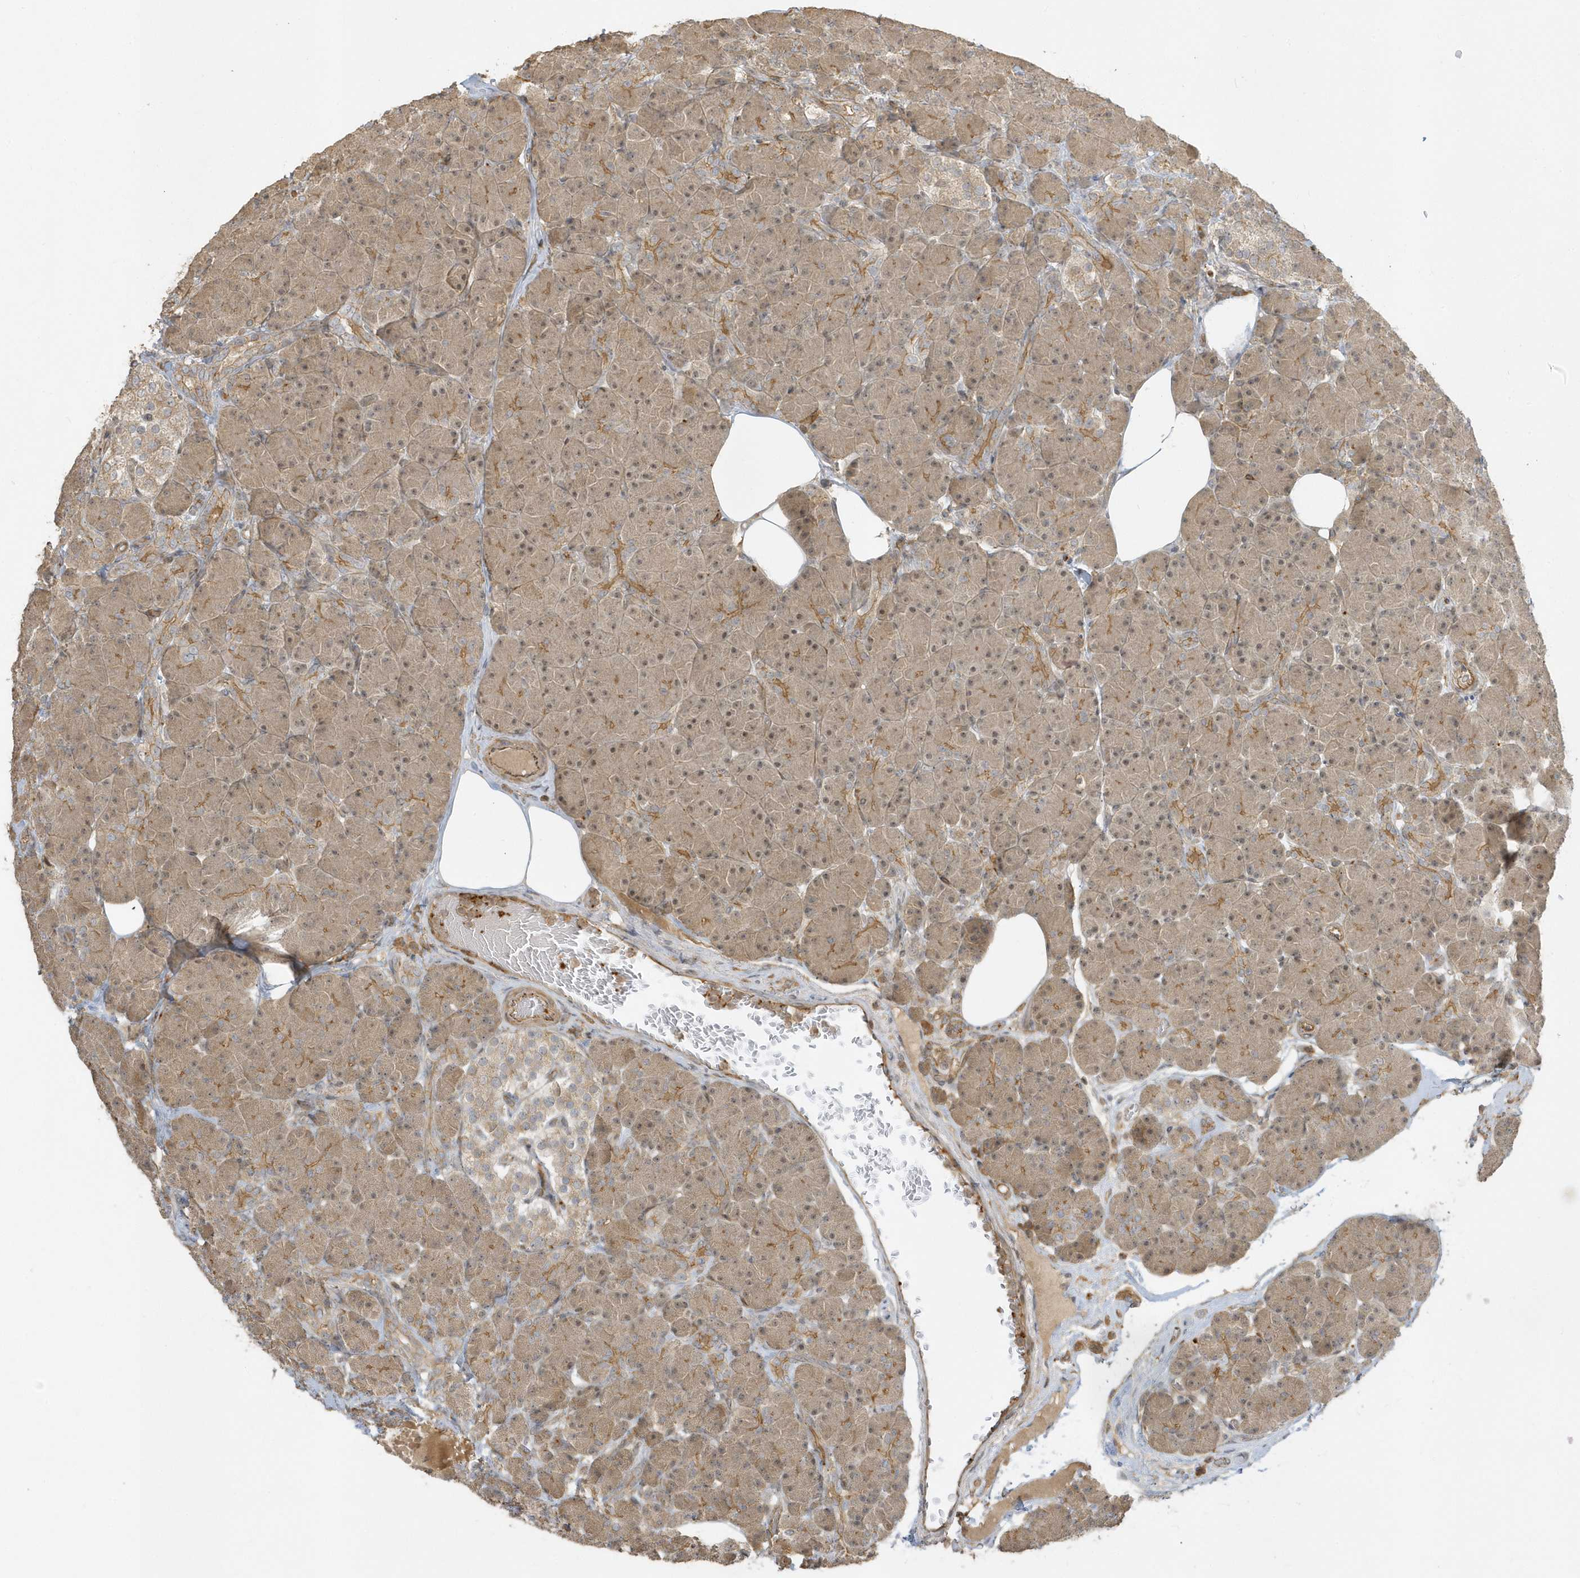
{"staining": {"intensity": "weak", "quantity": ">75%", "location": "cytoplasmic/membranous,nuclear"}, "tissue": "pancreas", "cell_type": "Exocrine glandular cells", "image_type": "normal", "snomed": [{"axis": "morphology", "description": "Normal tissue, NOS"}, {"axis": "topography", "description": "Pancreas"}], "caption": "Pancreas stained for a protein exhibits weak cytoplasmic/membranous,nuclear positivity in exocrine glandular cells. The protein is stained brown, and the nuclei are stained in blue (DAB IHC with brightfield microscopy, high magnification).", "gene": "ZBTB8A", "patient": {"sex": "female", "age": 43}}